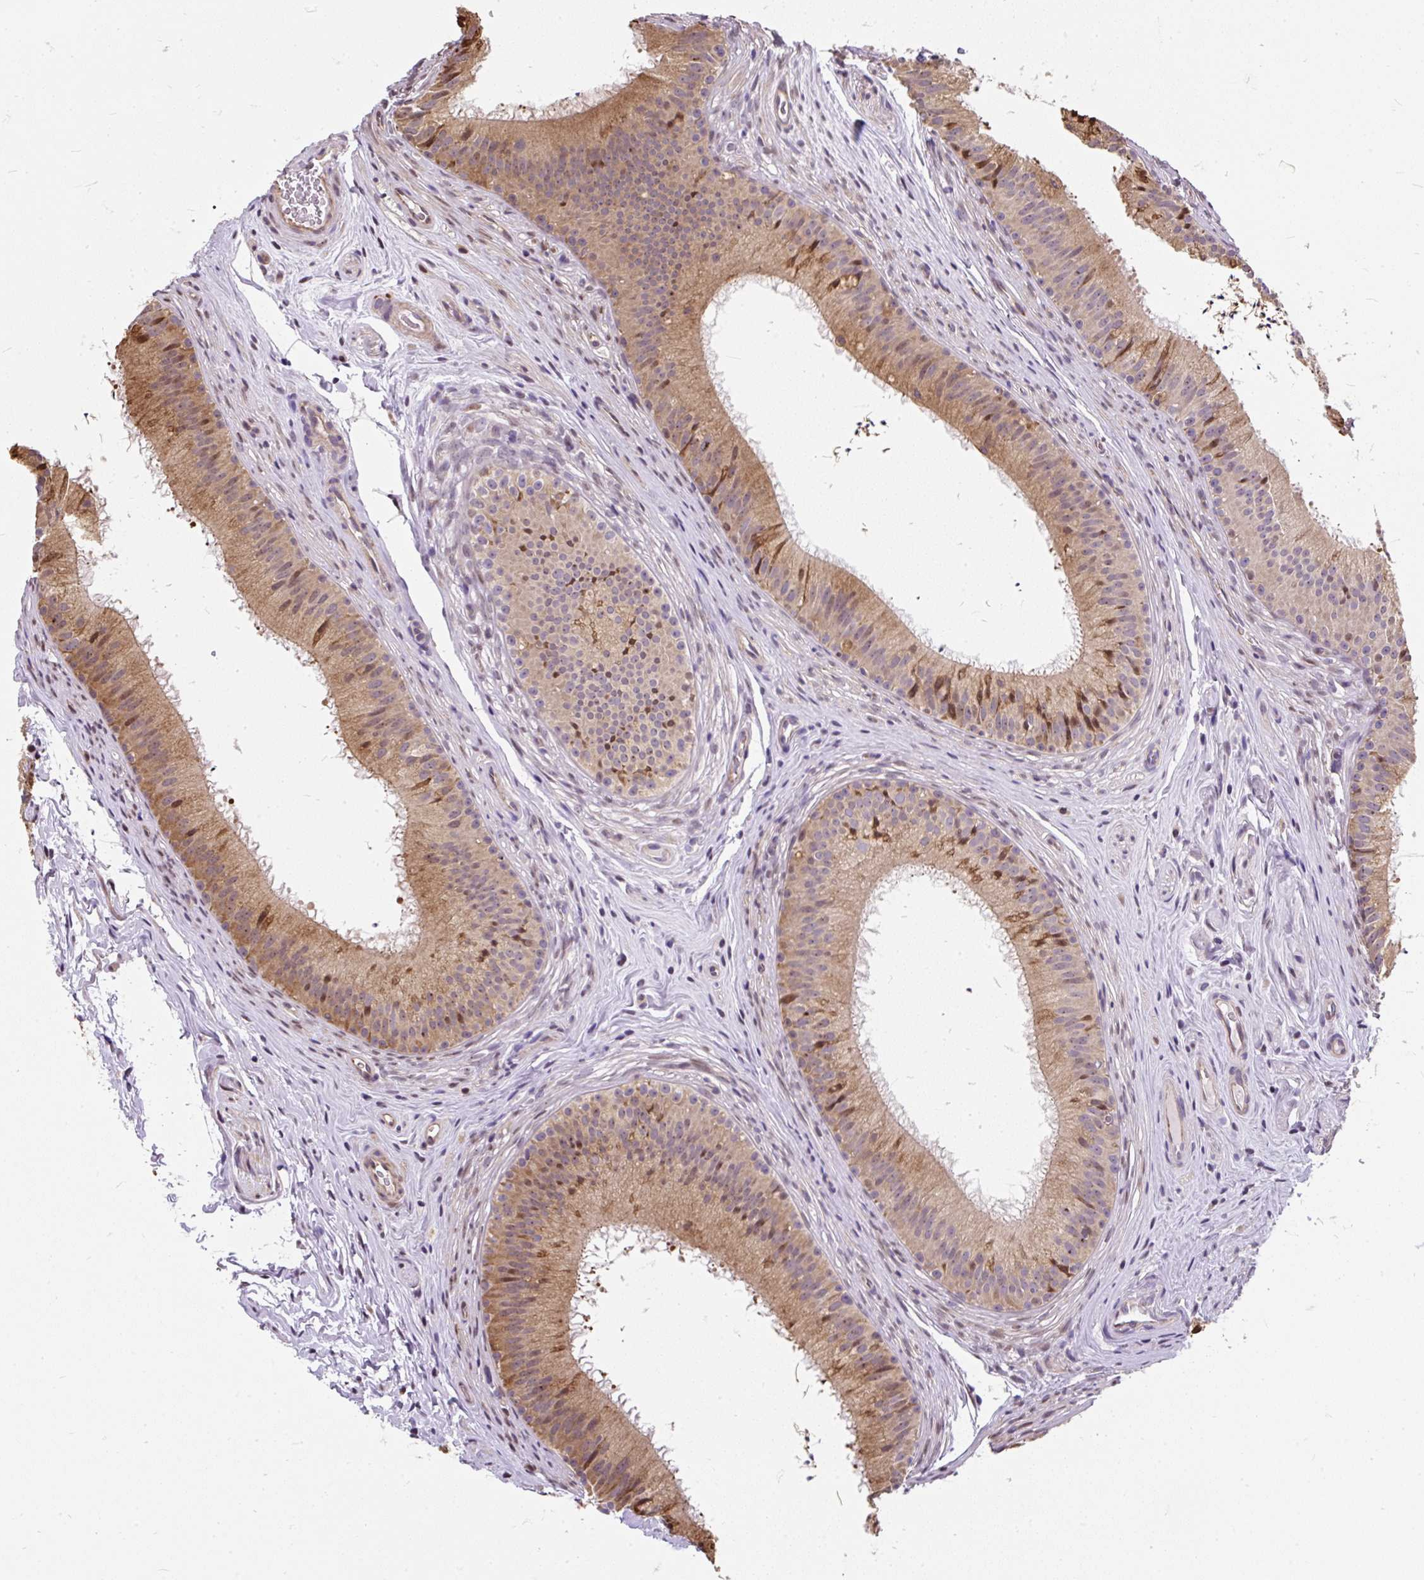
{"staining": {"intensity": "moderate", "quantity": ">75%", "location": "cytoplasmic/membranous"}, "tissue": "epididymis", "cell_type": "Glandular cells", "image_type": "normal", "snomed": [{"axis": "morphology", "description": "Normal tissue, NOS"}, {"axis": "topography", "description": "Epididymis"}], "caption": "Immunohistochemical staining of unremarkable epididymis reveals moderate cytoplasmic/membranous protein positivity in approximately >75% of glandular cells. (IHC, brightfield microscopy, high magnification).", "gene": "PUS7L", "patient": {"sex": "male", "age": 24}}